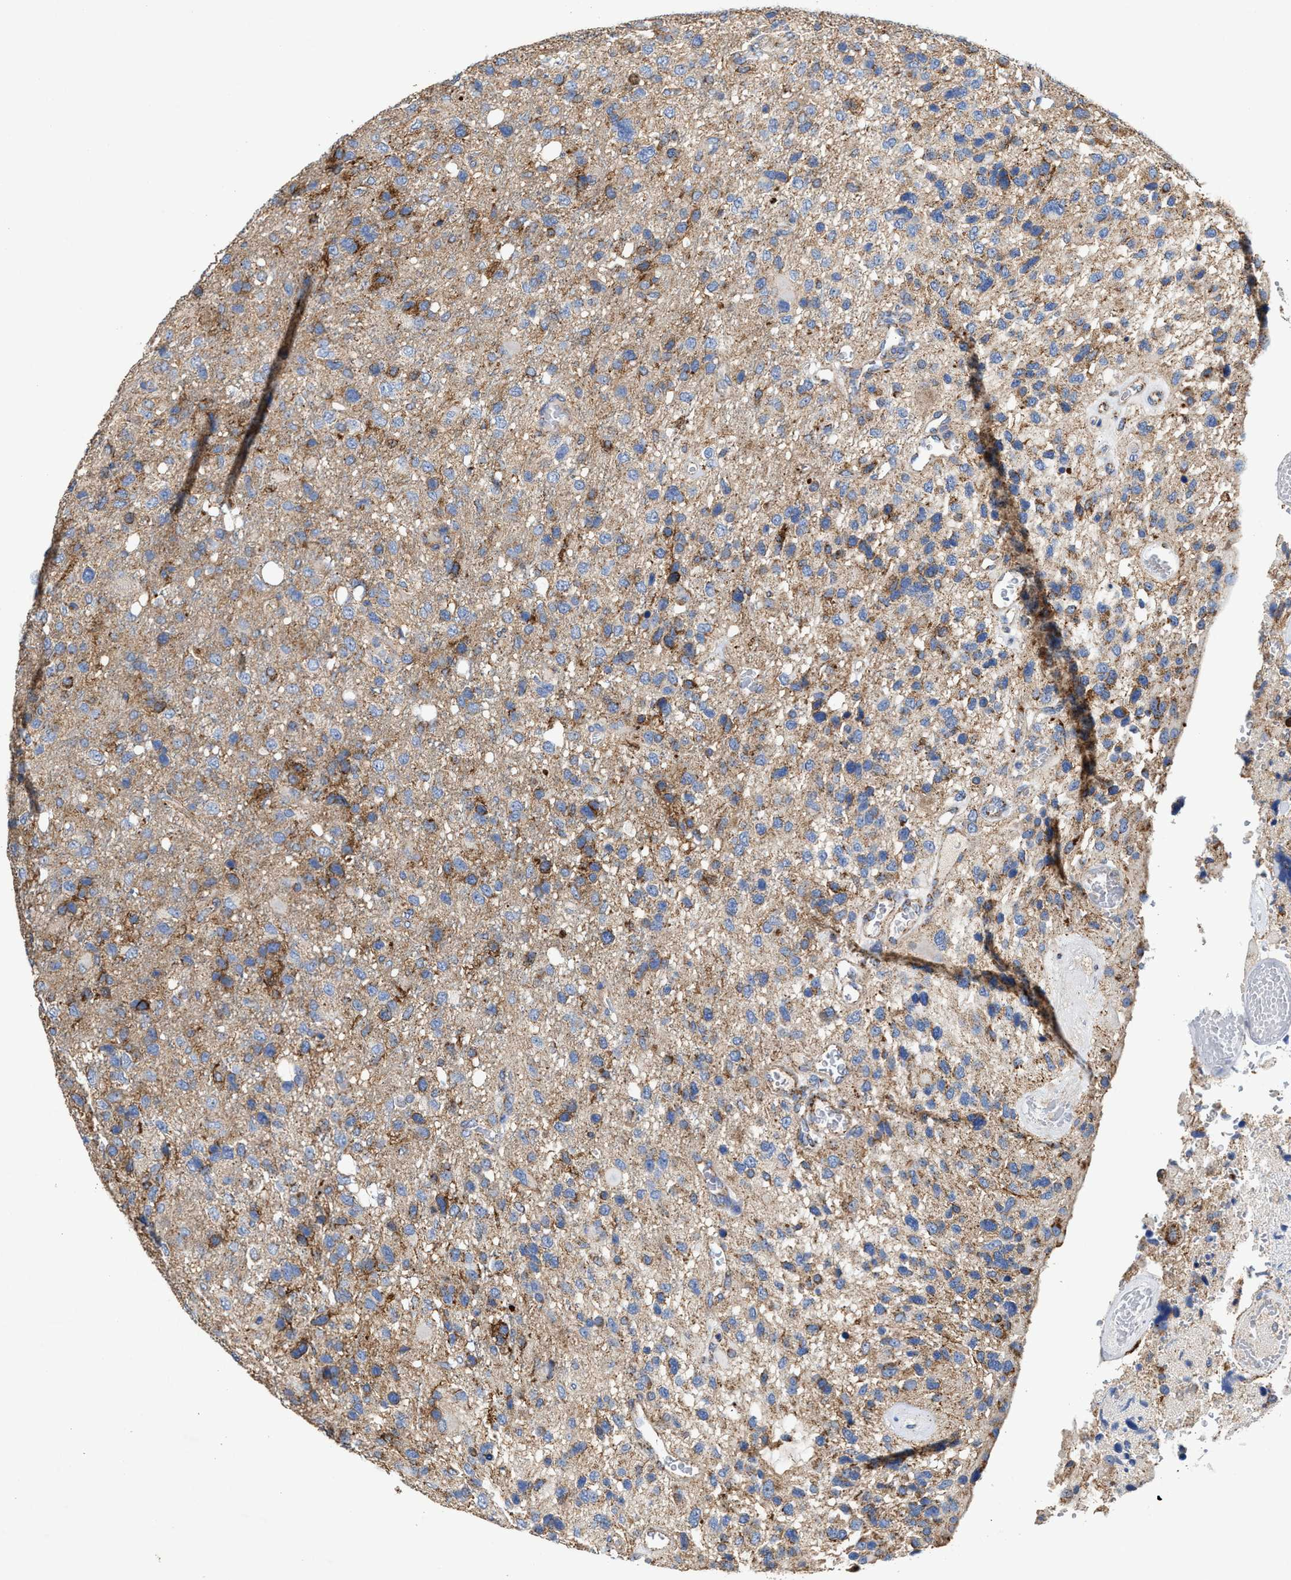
{"staining": {"intensity": "moderate", "quantity": "25%-75%", "location": "cytoplasmic/membranous"}, "tissue": "glioma", "cell_type": "Tumor cells", "image_type": "cancer", "snomed": [{"axis": "morphology", "description": "Glioma, malignant, High grade"}, {"axis": "topography", "description": "Brain"}], "caption": "An immunohistochemistry (IHC) micrograph of neoplastic tissue is shown. Protein staining in brown labels moderate cytoplasmic/membranous positivity in malignant glioma (high-grade) within tumor cells.", "gene": "MECR", "patient": {"sex": "female", "age": 58}}